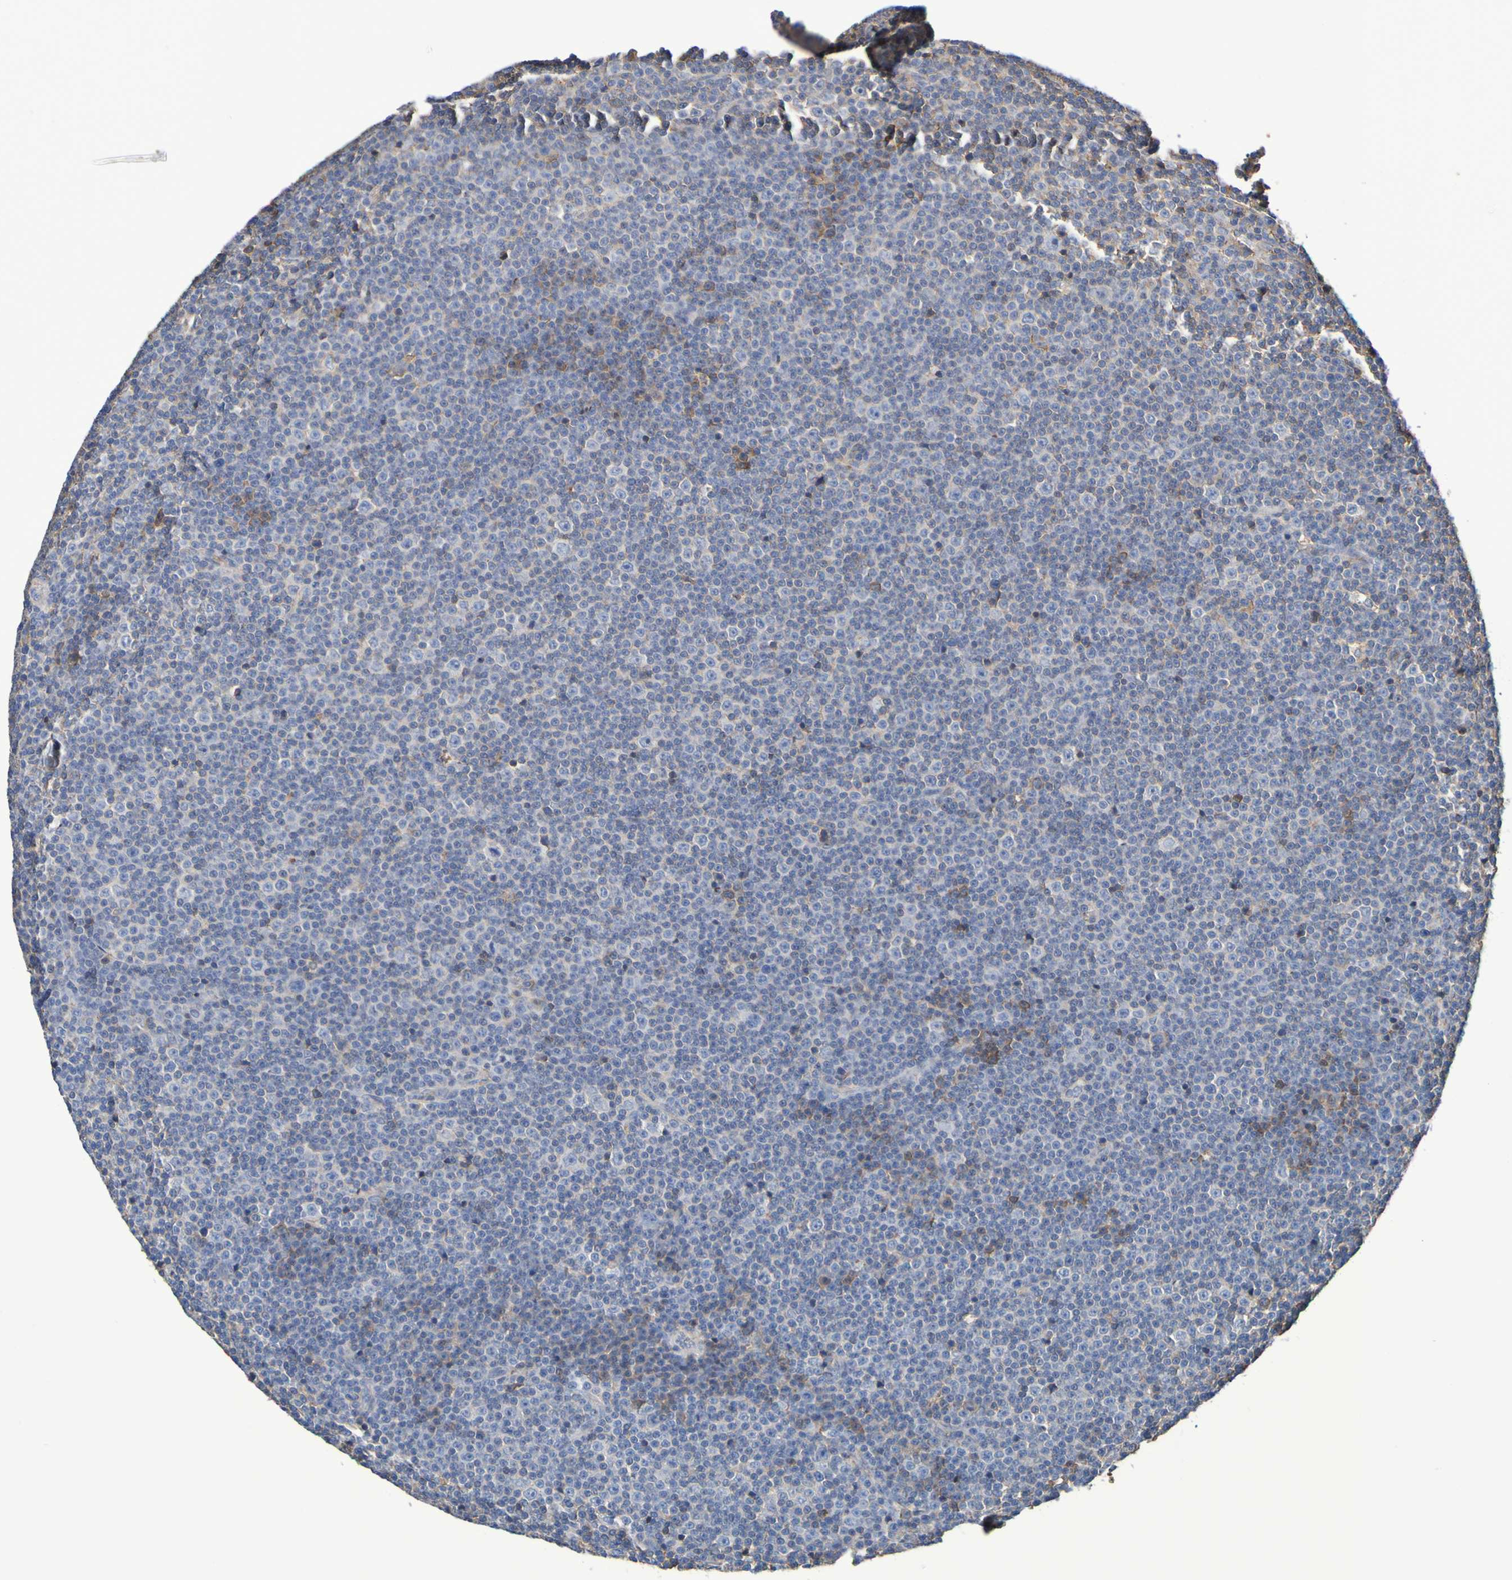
{"staining": {"intensity": "moderate", "quantity": "<25%", "location": "cytoplasmic/membranous"}, "tissue": "lymphoma", "cell_type": "Tumor cells", "image_type": "cancer", "snomed": [{"axis": "morphology", "description": "Malignant lymphoma, non-Hodgkin's type, Low grade"}, {"axis": "topography", "description": "Lymph node"}], "caption": "Immunohistochemistry (IHC) micrograph of neoplastic tissue: human malignant lymphoma, non-Hodgkin's type (low-grade) stained using IHC exhibits low levels of moderate protein expression localized specifically in the cytoplasmic/membranous of tumor cells, appearing as a cytoplasmic/membranous brown color.", "gene": "GAB3", "patient": {"sex": "female", "age": 67}}